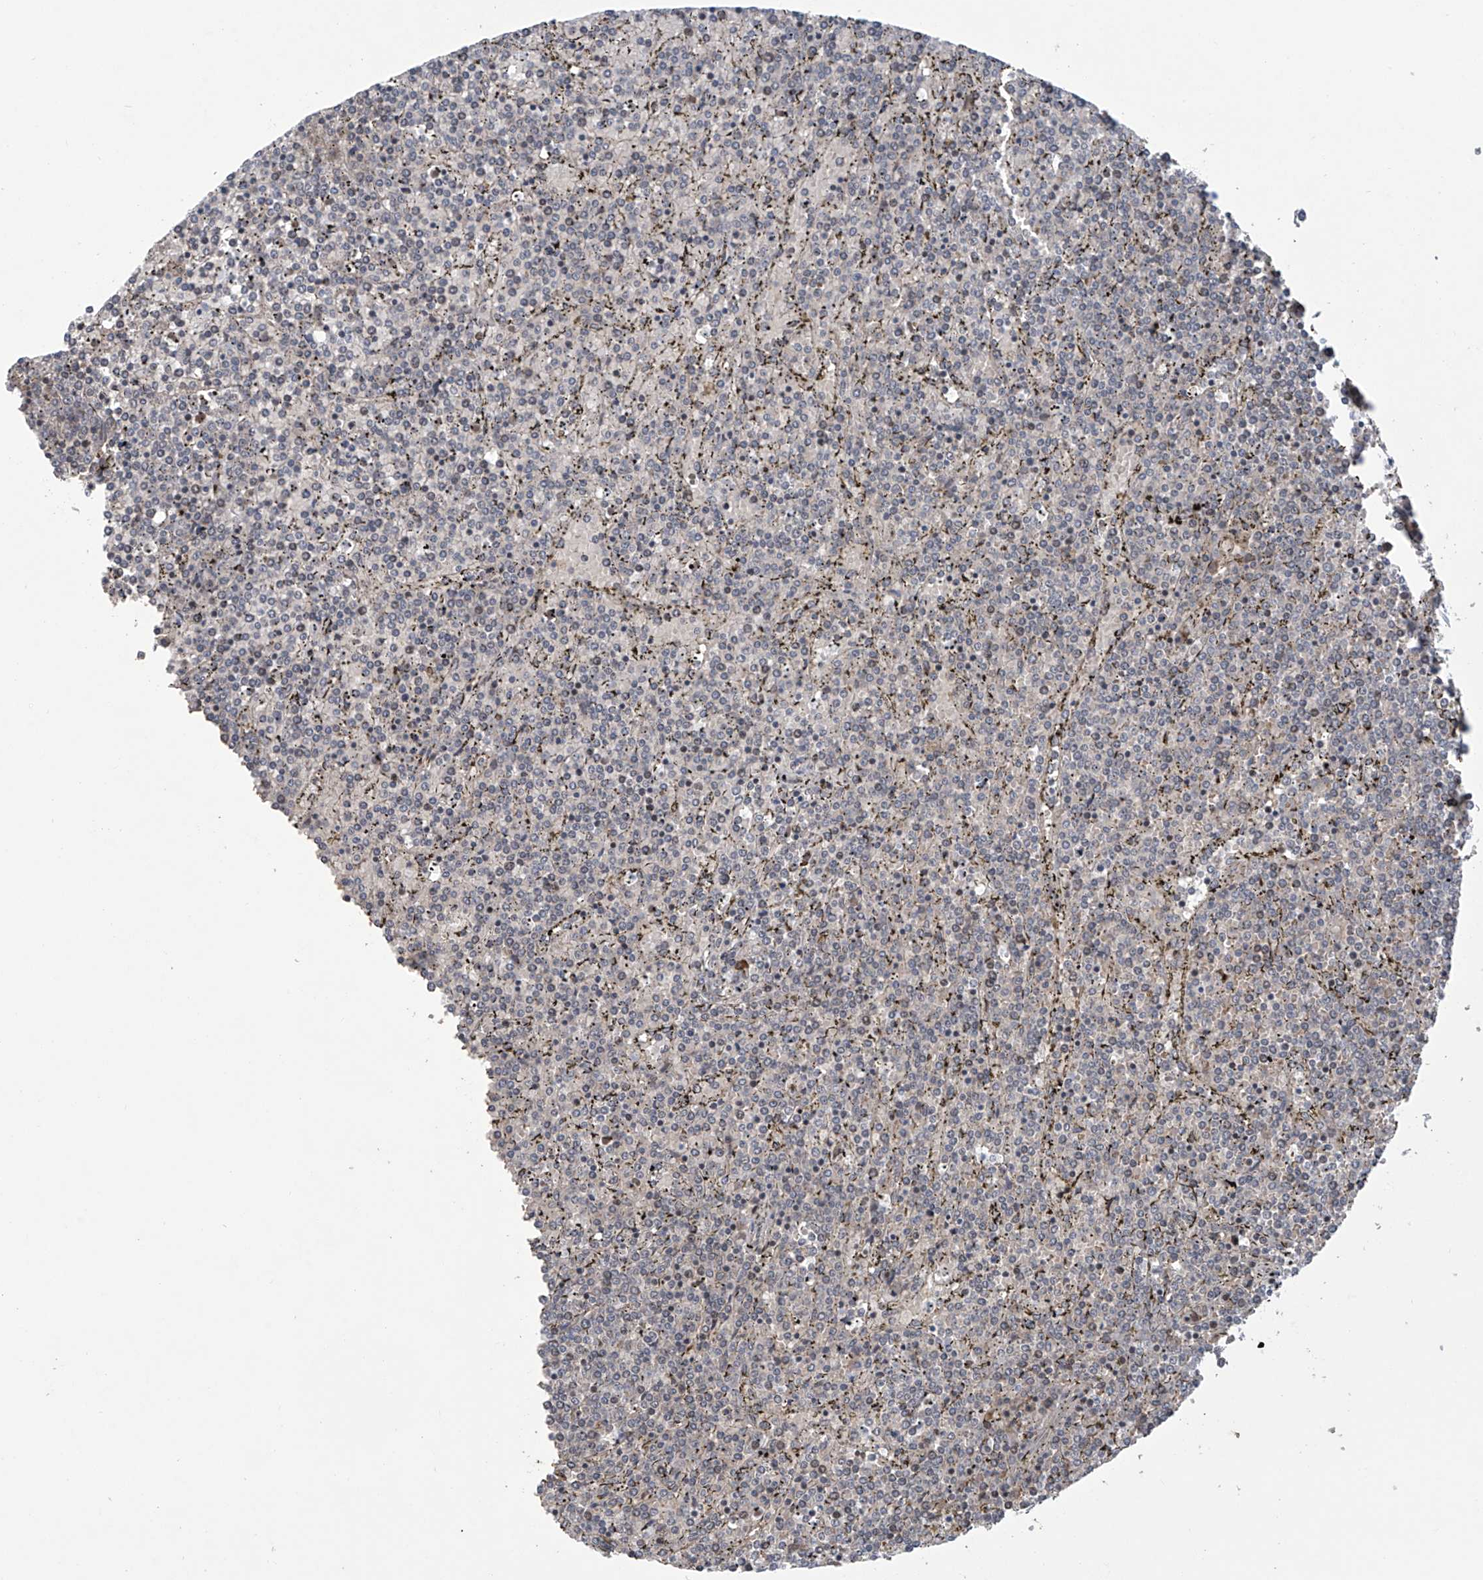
{"staining": {"intensity": "negative", "quantity": "none", "location": "none"}, "tissue": "lymphoma", "cell_type": "Tumor cells", "image_type": "cancer", "snomed": [{"axis": "morphology", "description": "Malignant lymphoma, non-Hodgkin's type, Low grade"}, {"axis": "topography", "description": "Spleen"}], "caption": "Tumor cells are negative for protein expression in human lymphoma.", "gene": "ABHD13", "patient": {"sex": "female", "age": 19}}